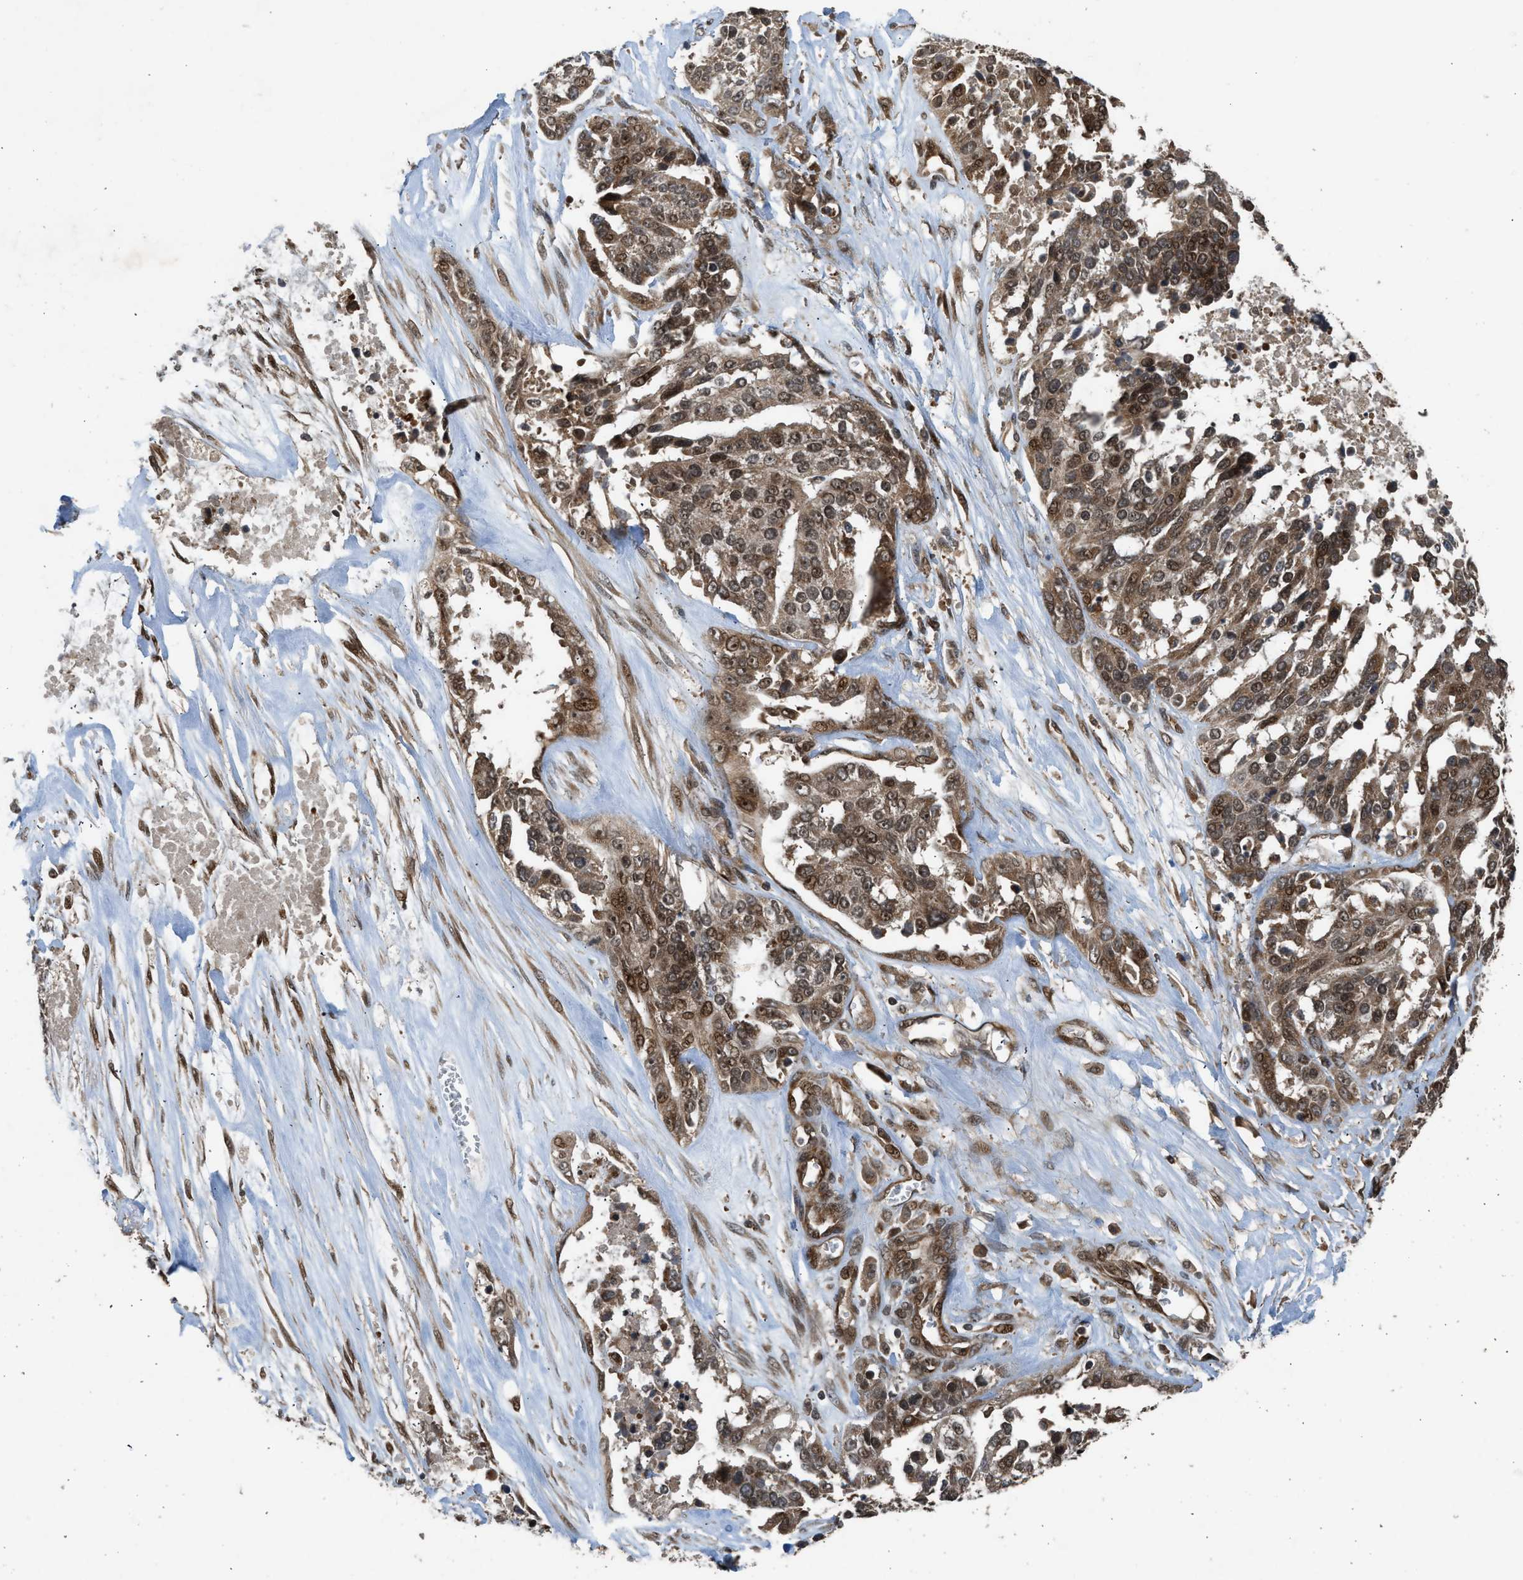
{"staining": {"intensity": "moderate", "quantity": ">75%", "location": "cytoplasmic/membranous,nuclear"}, "tissue": "ovarian cancer", "cell_type": "Tumor cells", "image_type": "cancer", "snomed": [{"axis": "morphology", "description": "Cystadenocarcinoma, serous, NOS"}, {"axis": "topography", "description": "Ovary"}], "caption": "A histopathology image showing moderate cytoplasmic/membranous and nuclear expression in about >75% of tumor cells in serous cystadenocarcinoma (ovarian), as visualized by brown immunohistochemical staining.", "gene": "TXNL1", "patient": {"sex": "female", "age": 44}}